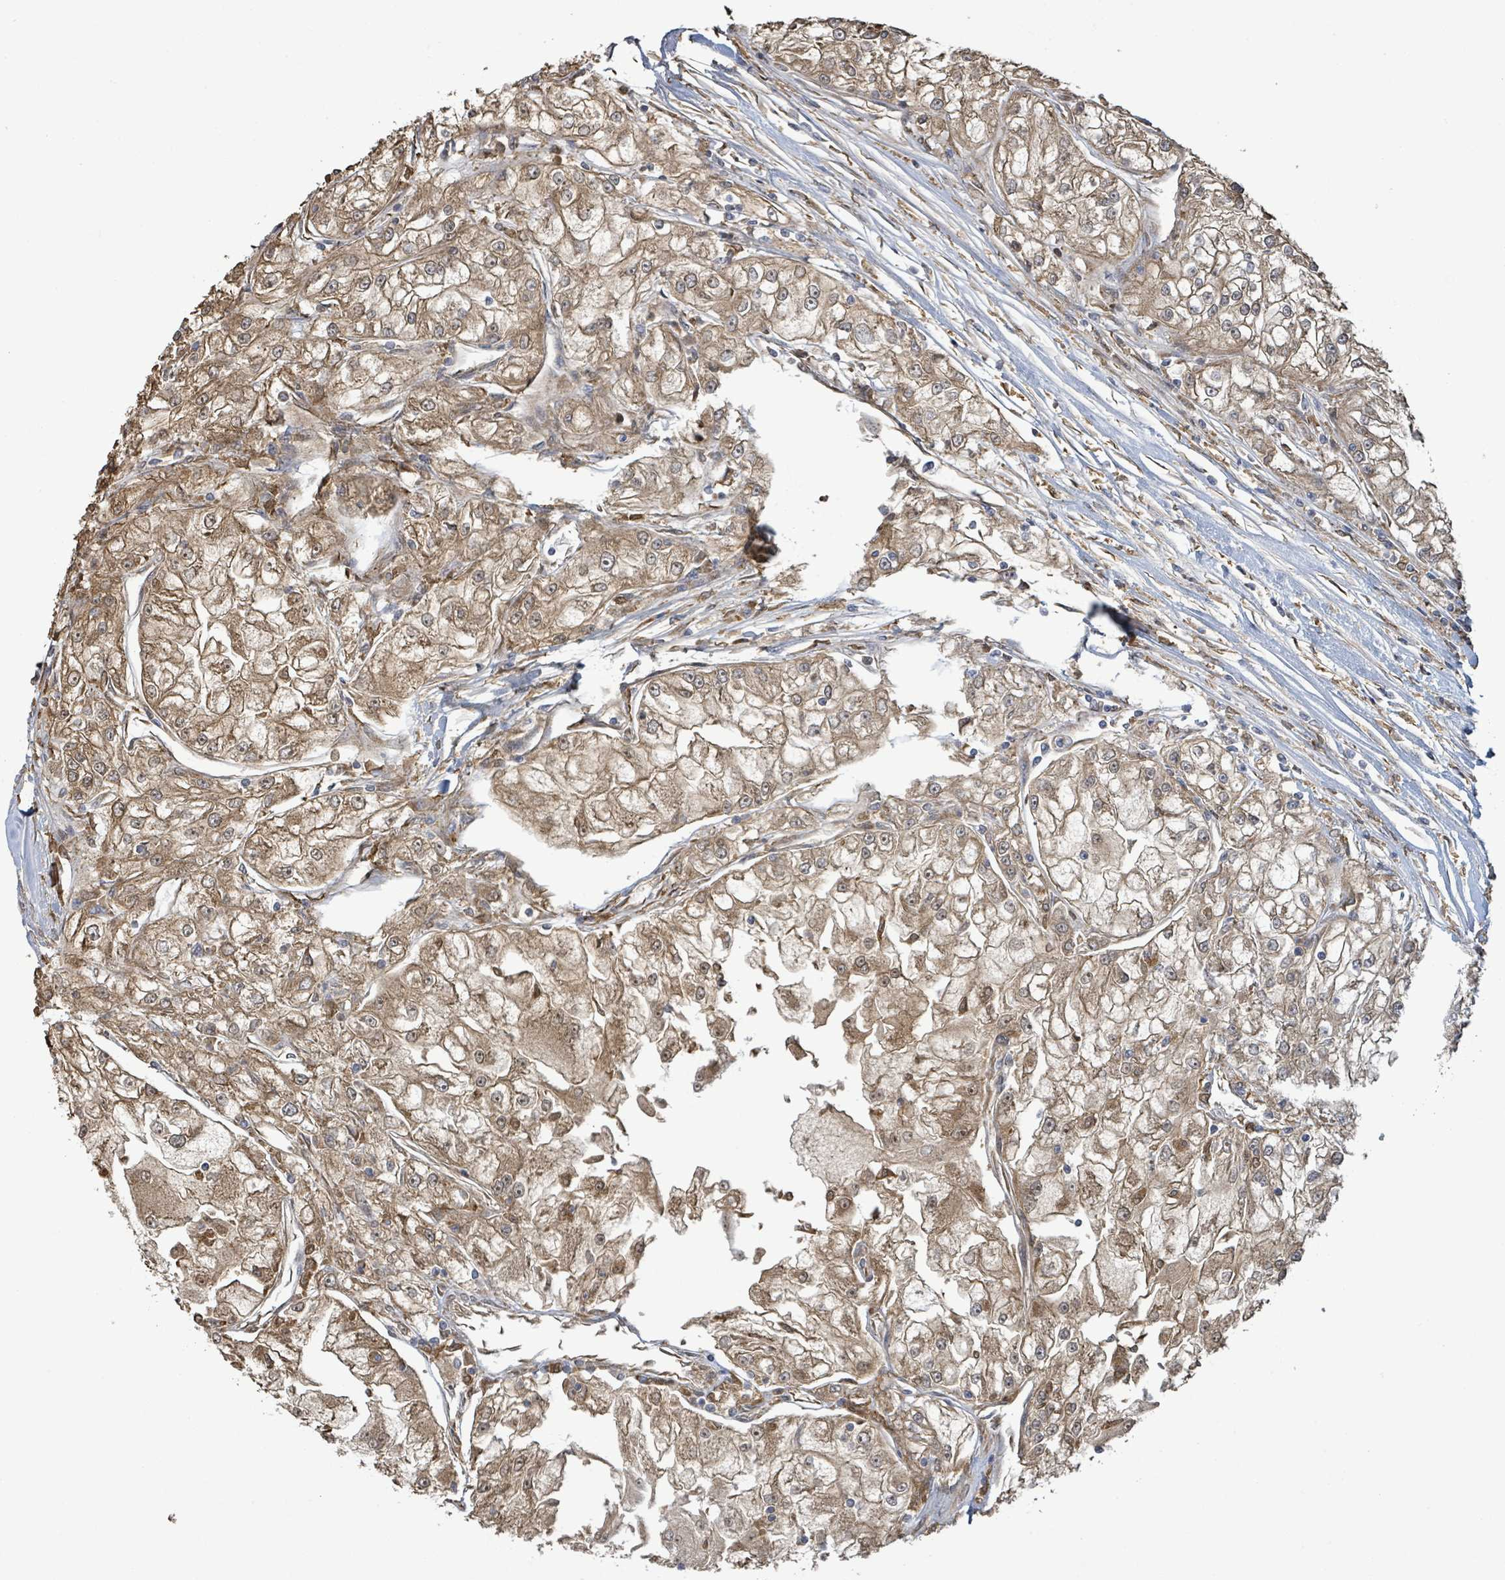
{"staining": {"intensity": "moderate", "quantity": ">75%", "location": "cytoplasmic/membranous,nuclear"}, "tissue": "renal cancer", "cell_type": "Tumor cells", "image_type": "cancer", "snomed": [{"axis": "morphology", "description": "Adenocarcinoma, NOS"}, {"axis": "topography", "description": "Kidney"}], "caption": "There is medium levels of moderate cytoplasmic/membranous and nuclear positivity in tumor cells of renal adenocarcinoma, as demonstrated by immunohistochemical staining (brown color).", "gene": "ARPIN", "patient": {"sex": "female", "age": 72}}